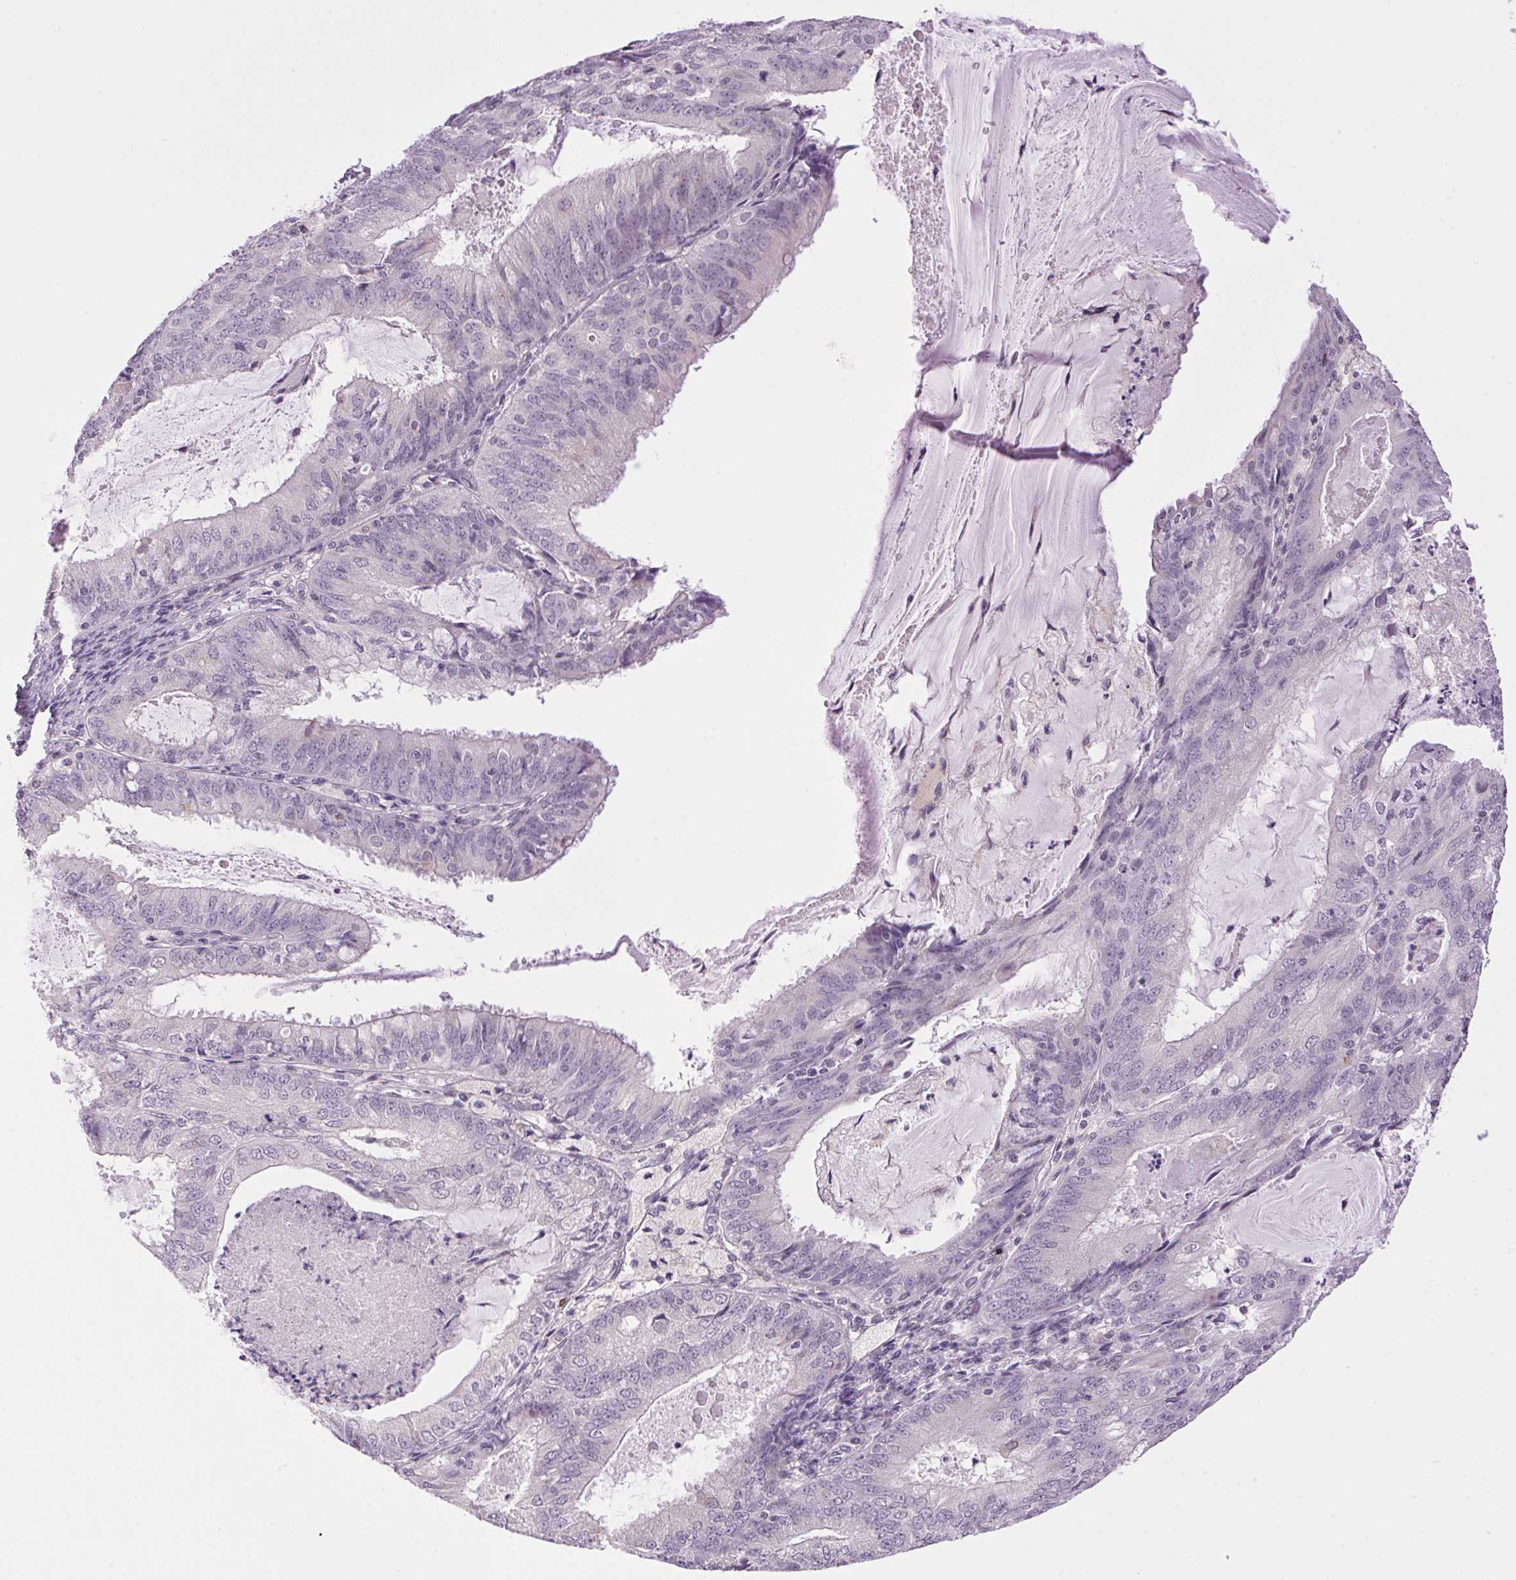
{"staining": {"intensity": "negative", "quantity": "none", "location": "none"}, "tissue": "endometrial cancer", "cell_type": "Tumor cells", "image_type": "cancer", "snomed": [{"axis": "morphology", "description": "Adenocarcinoma, NOS"}, {"axis": "topography", "description": "Endometrium"}], "caption": "This is an immunohistochemistry photomicrograph of endometrial cancer (adenocarcinoma). There is no staining in tumor cells.", "gene": "SMIM13", "patient": {"sex": "female", "age": 57}}